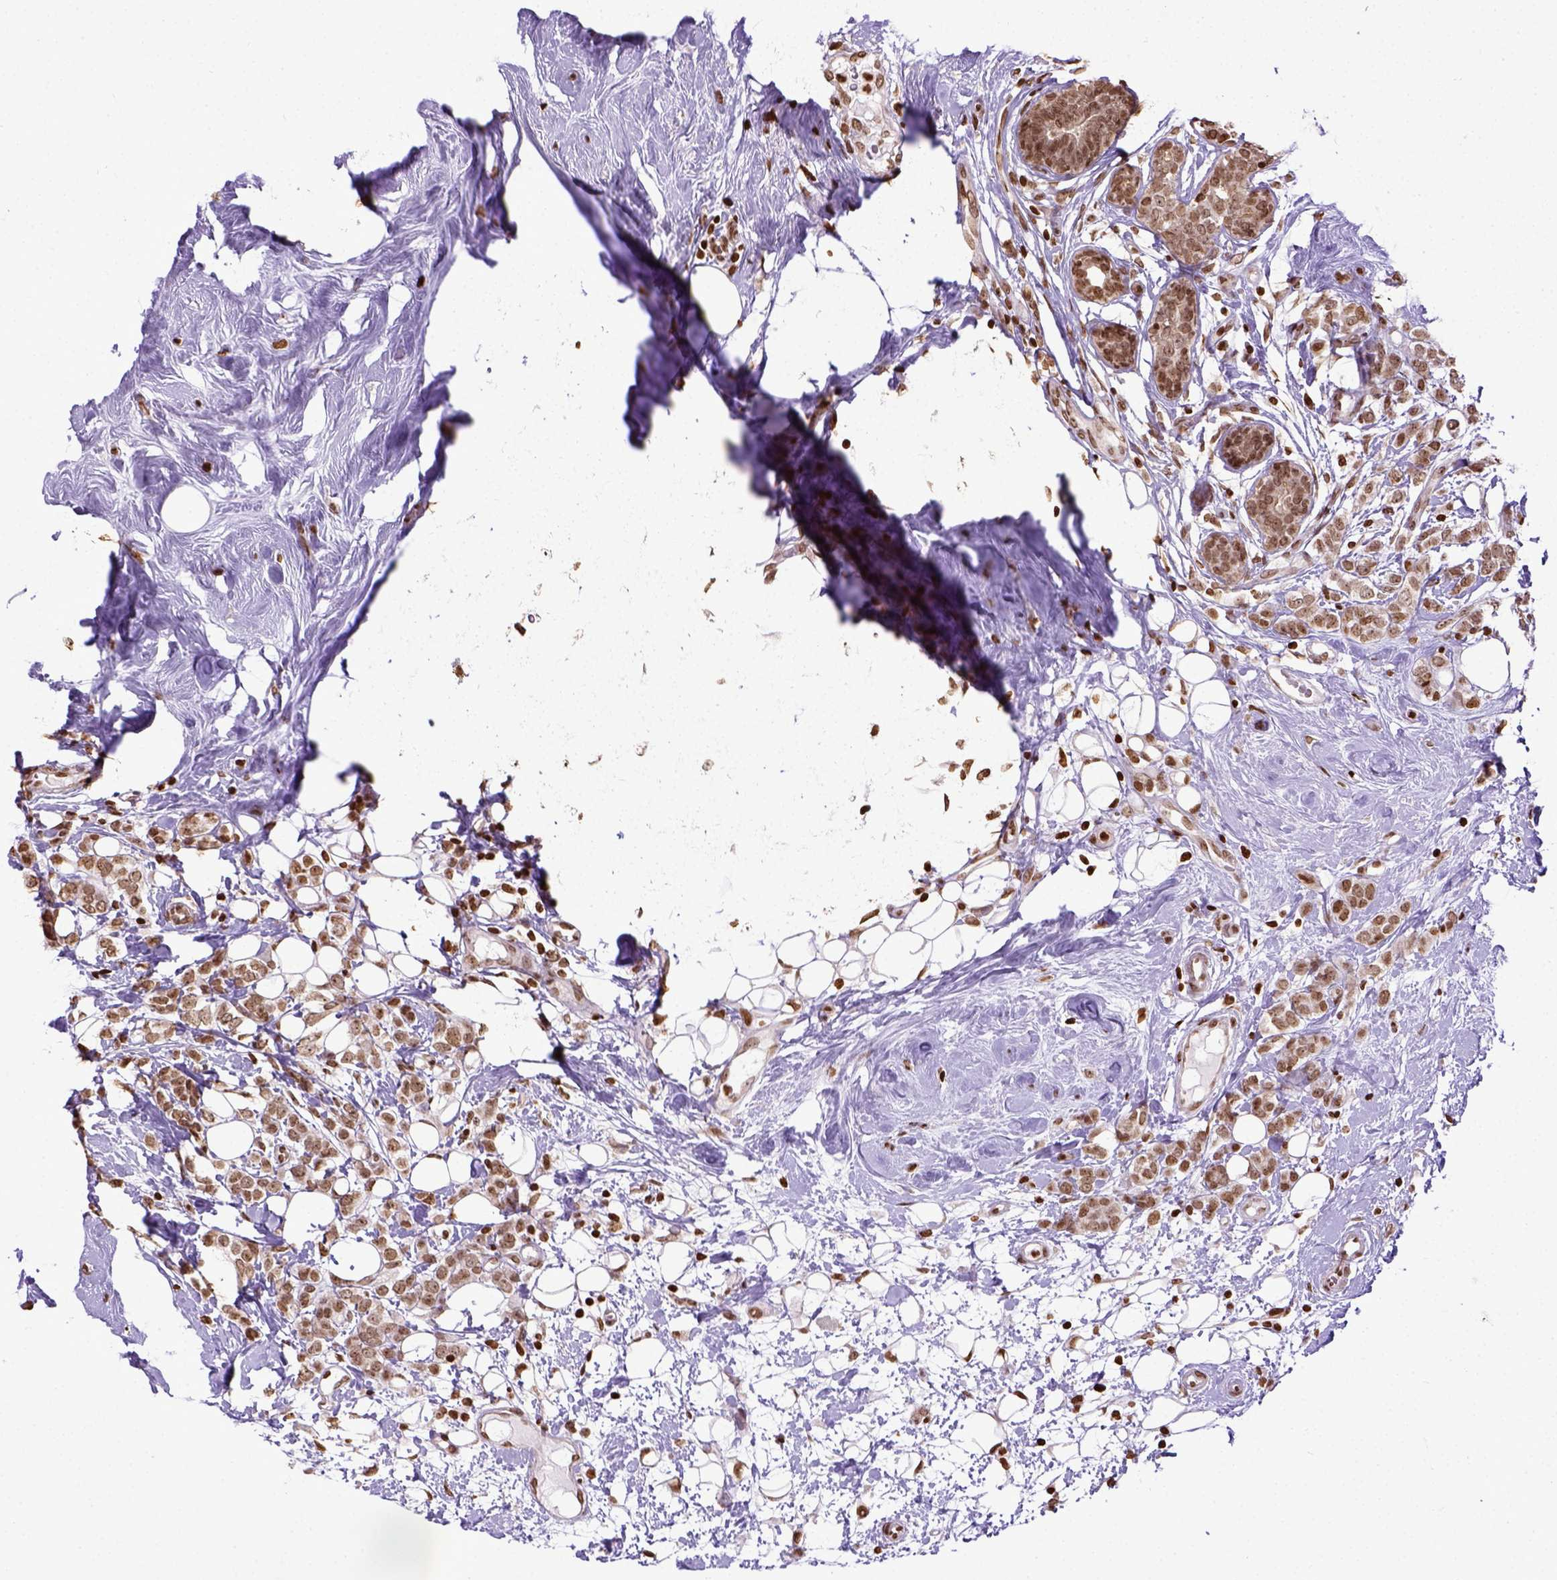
{"staining": {"intensity": "moderate", "quantity": ">75%", "location": "nuclear"}, "tissue": "breast cancer", "cell_type": "Tumor cells", "image_type": "cancer", "snomed": [{"axis": "morphology", "description": "Lobular carcinoma"}, {"axis": "topography", "description": "Breast"}], "caption": "An image of human breast cancer (lobular carcinoma) stained for a protein shows moderate nuclear brown staining in tumor cells.", "gene": "ZNF75D", "patient": {"sex": "female", "age": 49}}